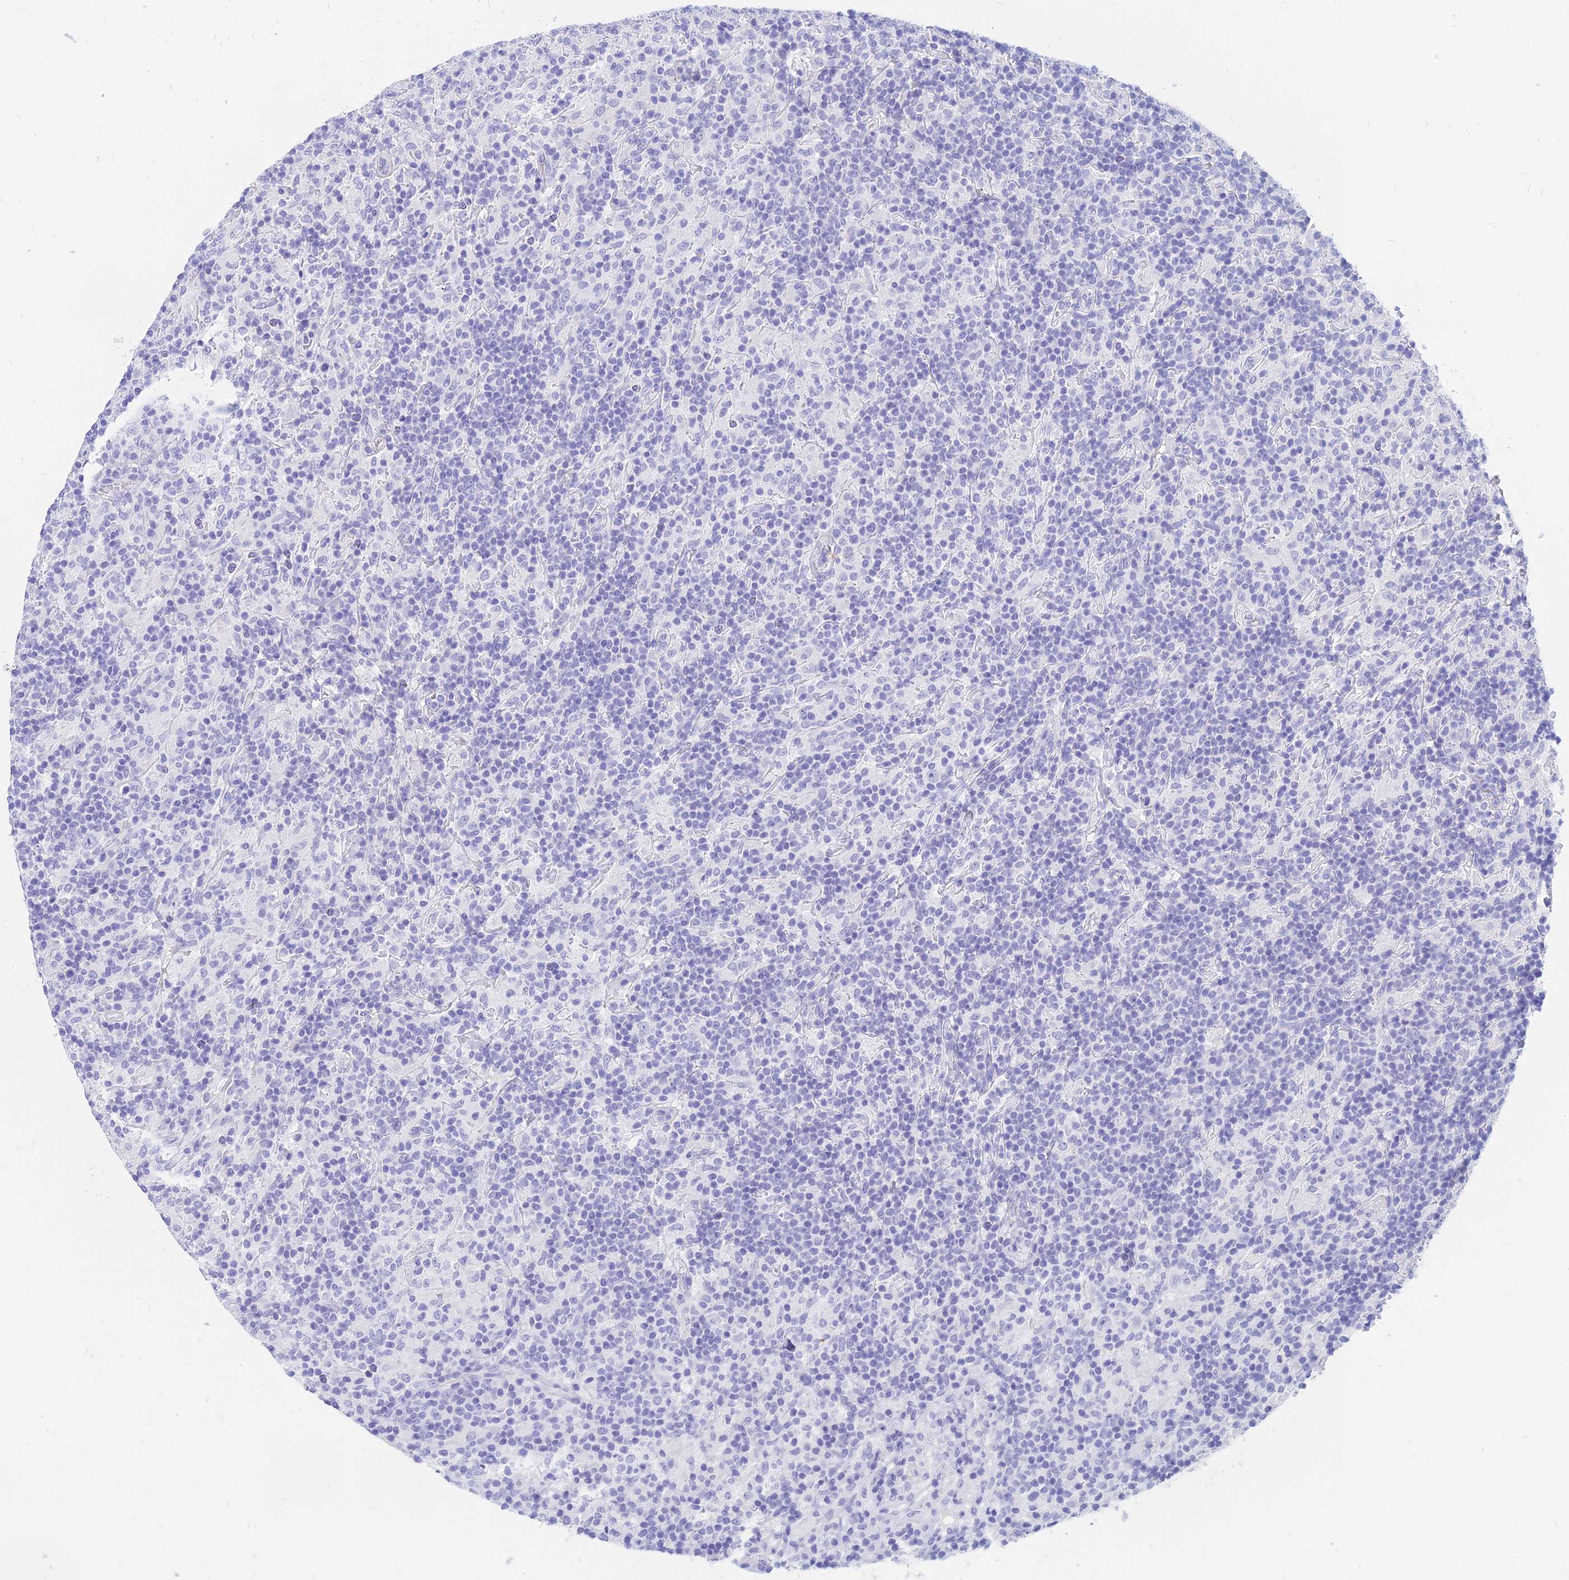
{"staining": {"intensity": "negative", "quantity": "none", "location": "none"}, "tissue": "lymphoma", "cell_type": "Tumor cells", "image_type": "cancer", "snomed": [{"axis": "morphology", "description": "Hodgkin's disease, NOS"}, {"axis": "topography", "description": "Lymph node"}], "caption": "Hodgkin's disease was stained to show a protein in brown. There is no significant staining in tumor cells.", "gene": "SLC36A2", "patient": {"sex": "male", "age": 70}}